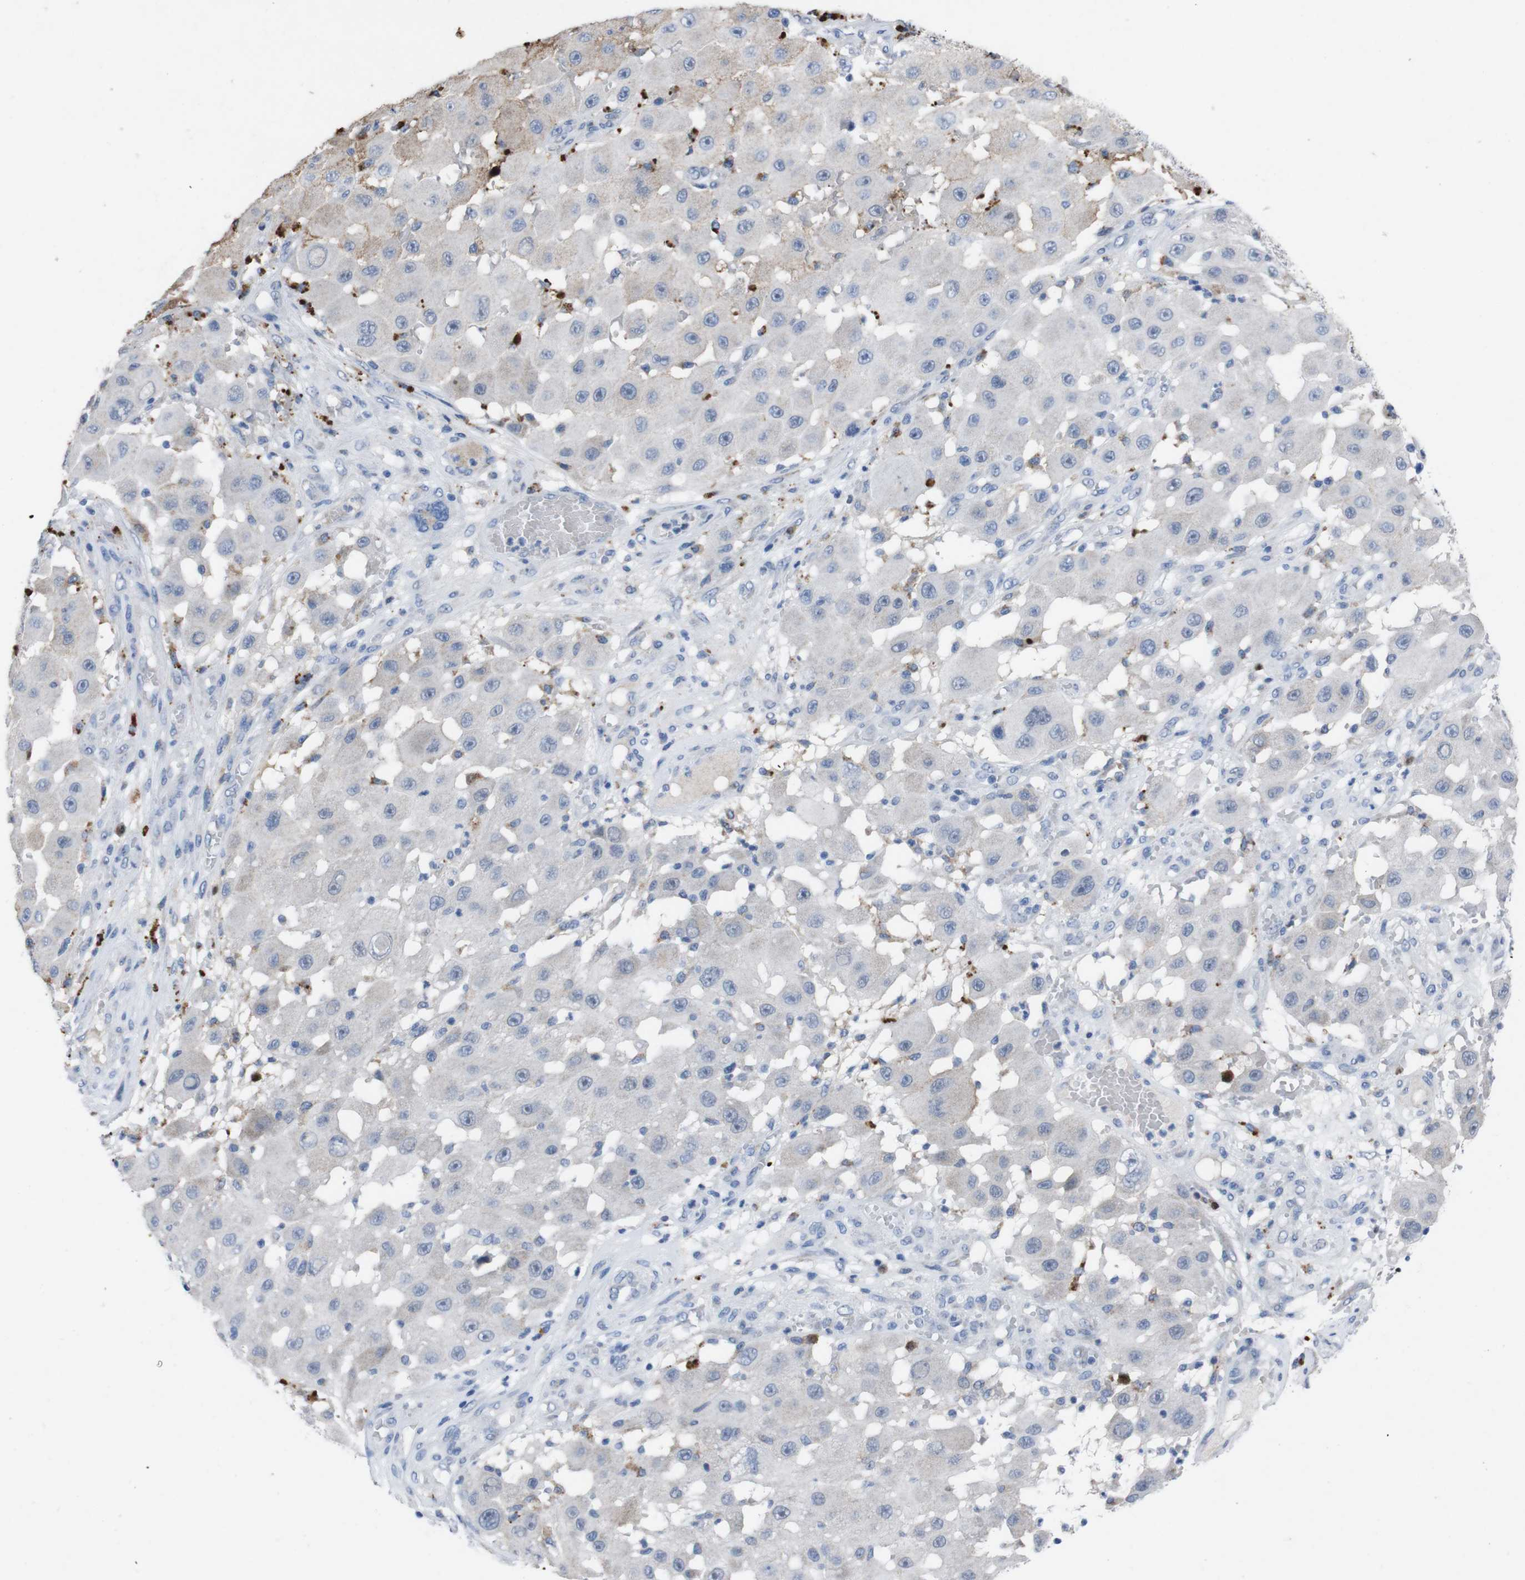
{"staining": {"intensity": "negative", "quantity": "none", "location": "none"}, "tissue": "melanoma", "cell_type": "Tumor cells", "image_type": "cancer", "snomed": [{"axis": "morphology", "description": "Malignant melanoma, NOS"}, {"axis": "topography", "description": "Skin"}], "caption": "The micrograph displays no significant staining in tumor cells of melanoma.", "gene": "IRF4", "patient": {"sex": "female", "age": 81}}